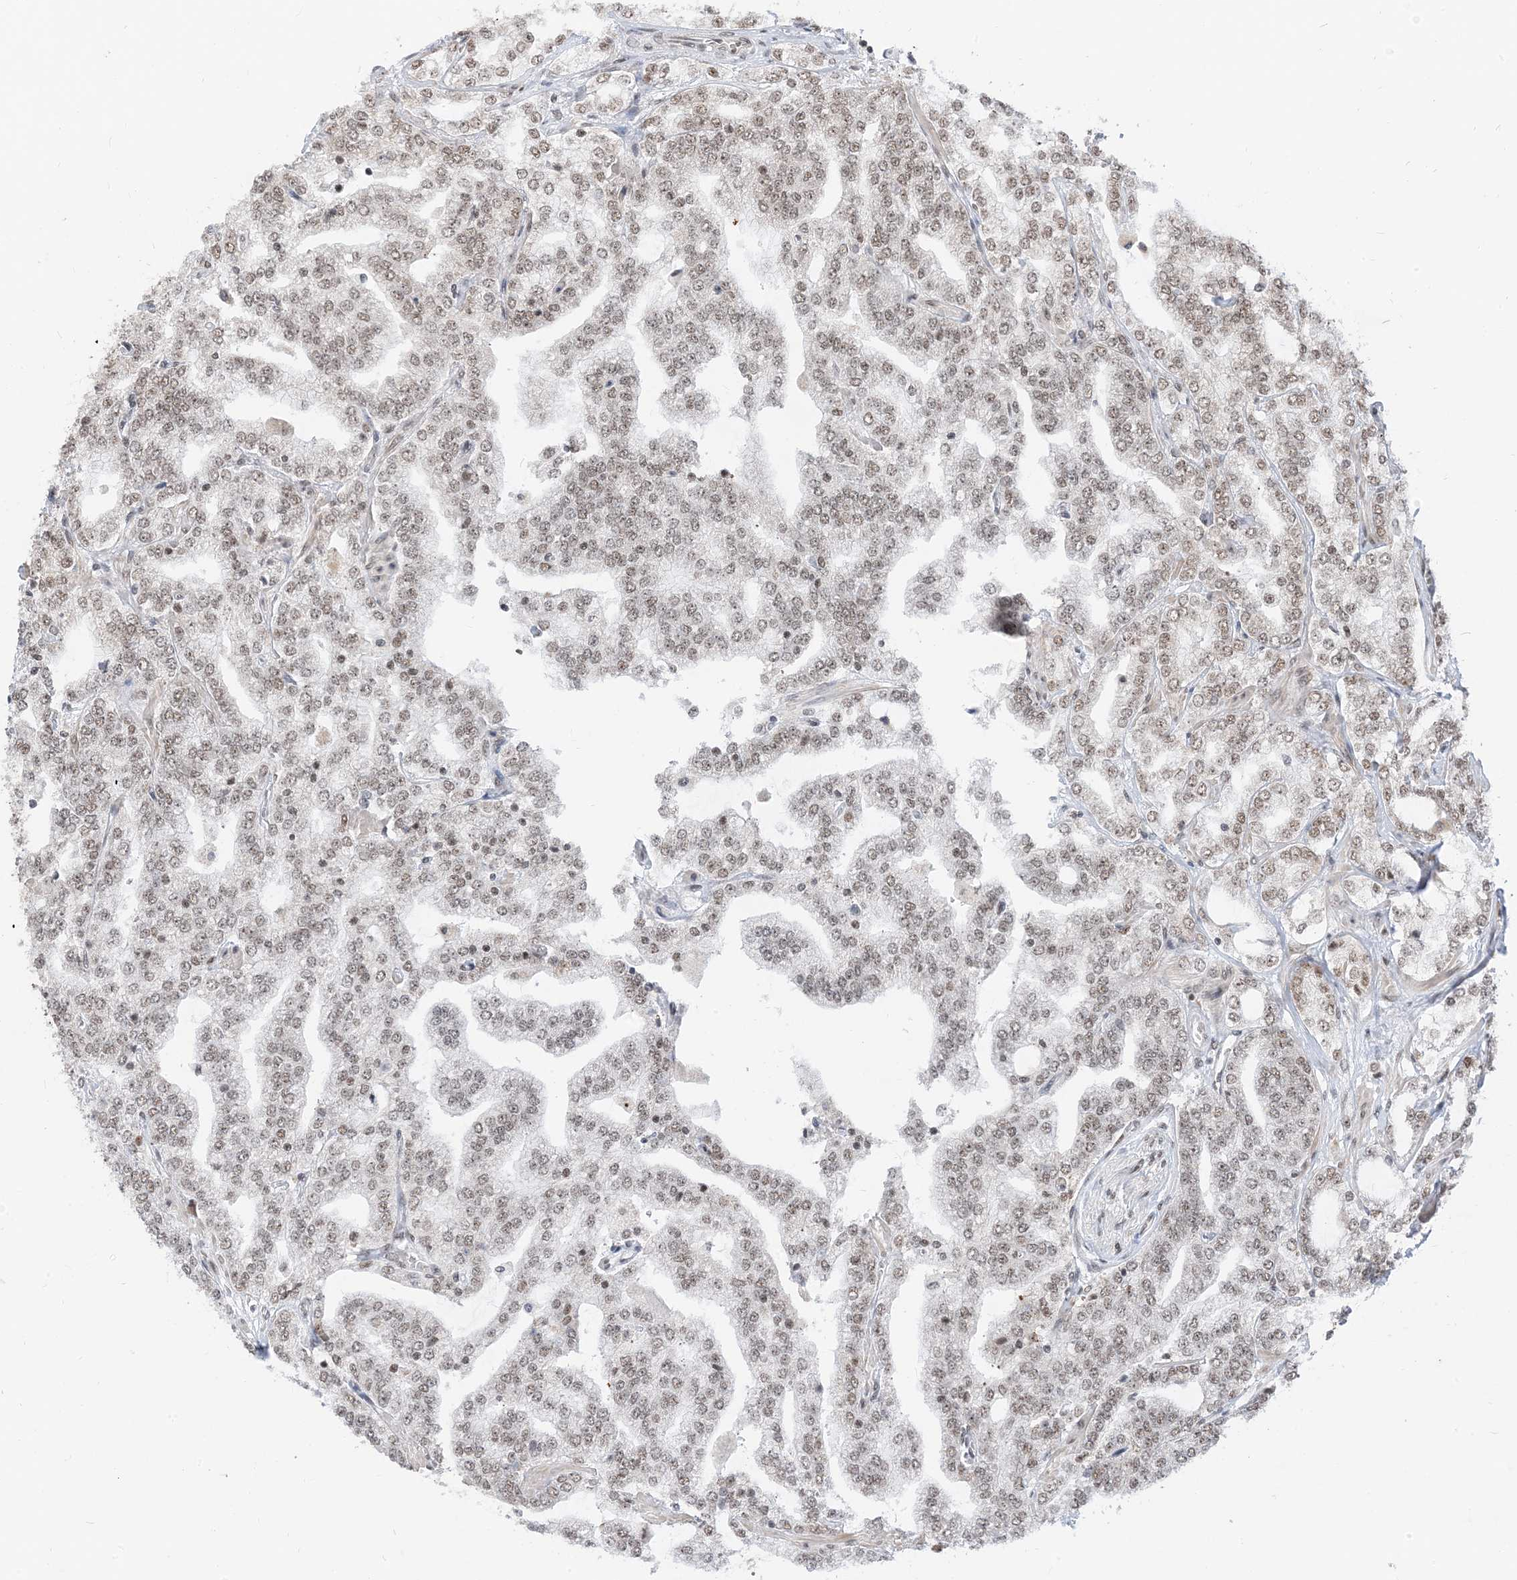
{"staining": {"intensity": "weak", "quantity": ">75%", "location": "nuclear"}, "tissue": "prostate cancer", "cell_type": "Tumor cells", "image_type": "cancer", "snomed": [{"axis": "morphology", "description": "Adenocarcinoma, High grade"}, {"axis": "topography", "description": "Prostate"}], "caption": "Human high-grade adenocarcinoma (prostate) stained for a protein (brown) exhibits weak nuclear positive expression in about >75% of tumor cells.", "gene": "ARGLU1", "patient": {"sex": "male", "age": 64}}